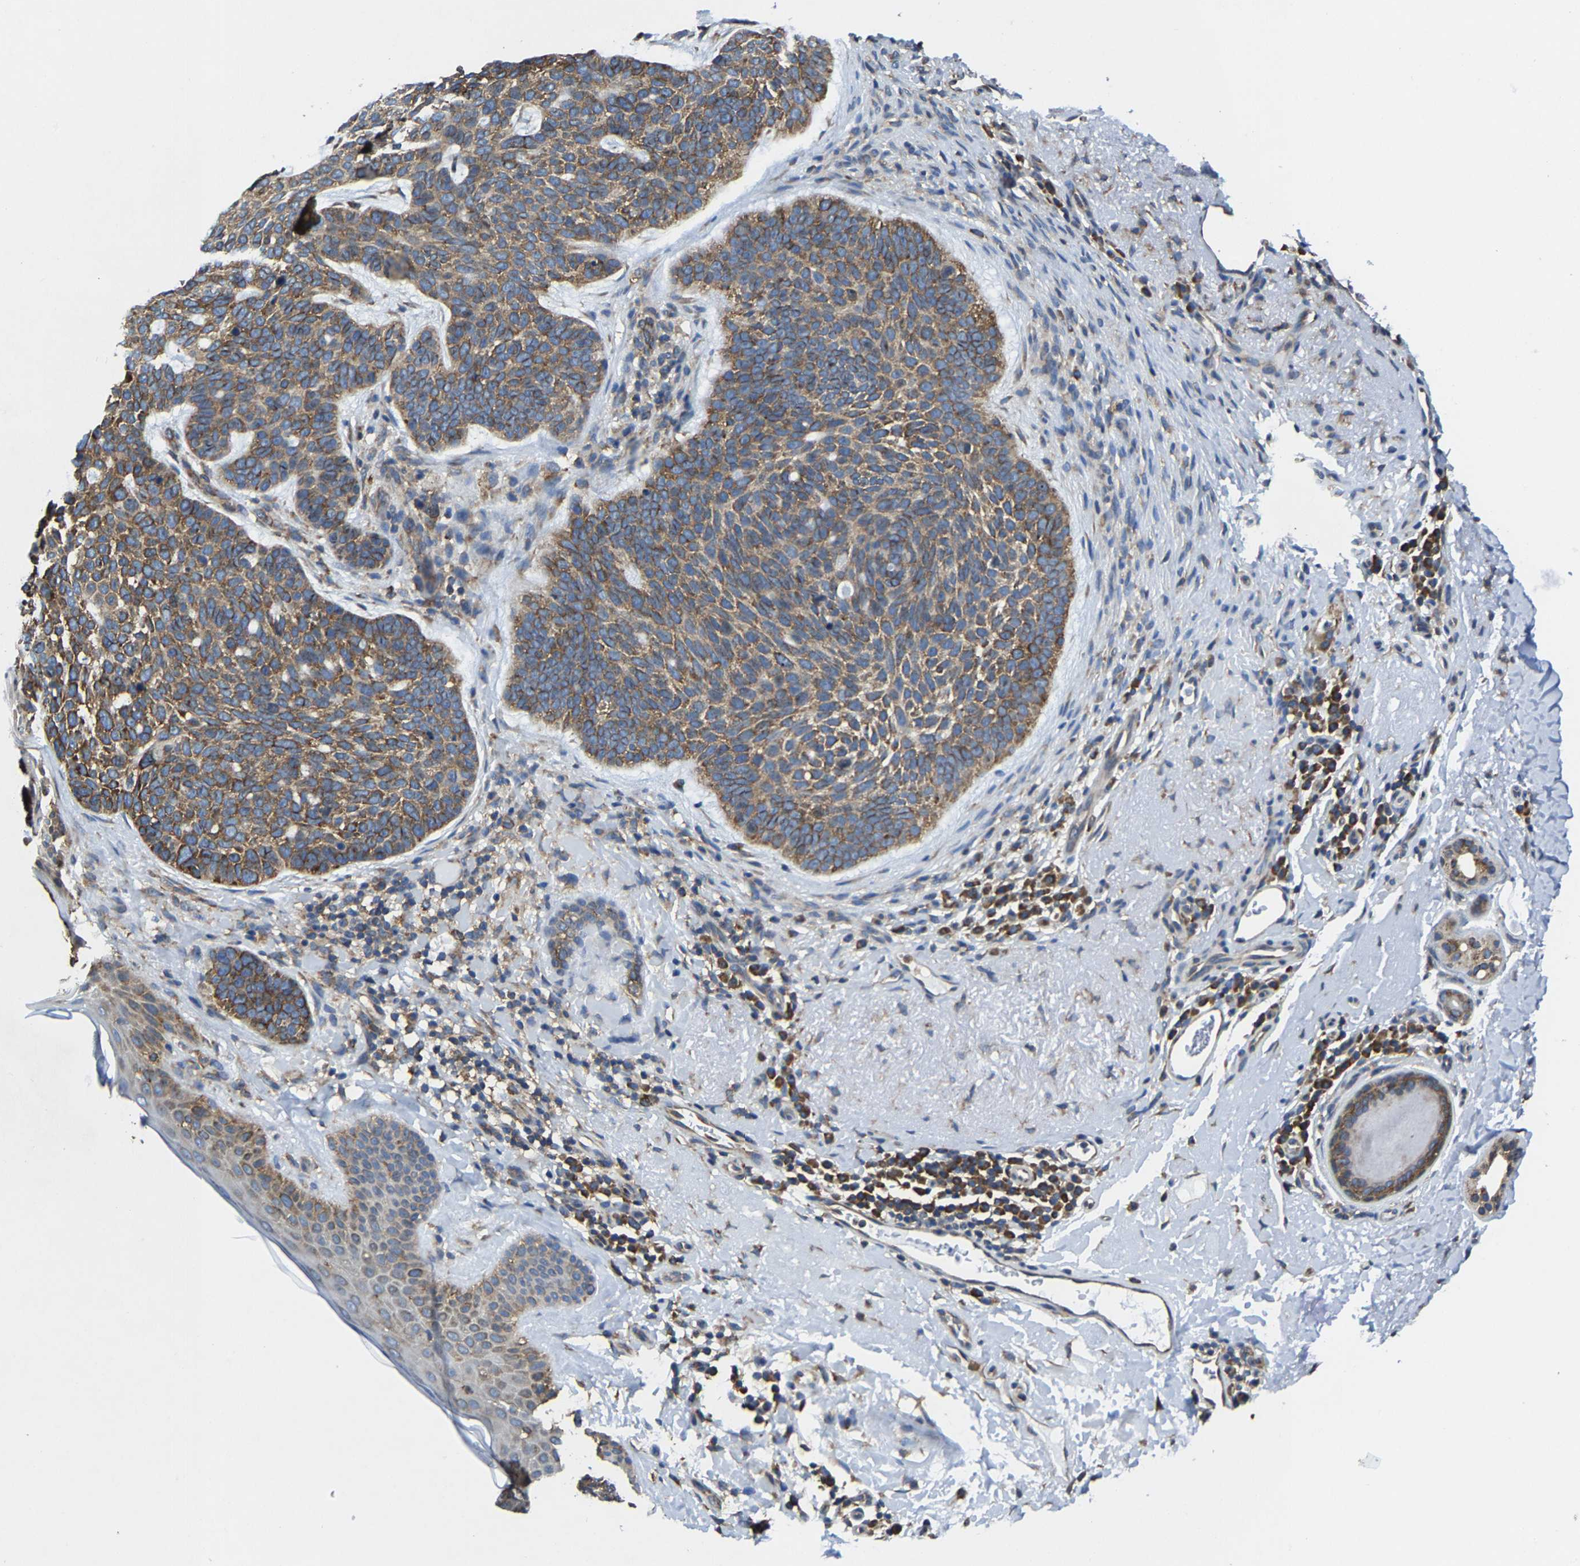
{"staining": {"intensity": "moderate", "quantity": ">75%", "location": "cytoplasmic/membranous"}, "tissue": "skin cancer", "cell_type": "Tumor cells", "image_type": "cancer", "snomed": [{"axis": "morphology", "description": "Basal cell carcinoma"}, {"axis": "topography", "description": "Skin"}, {"axis": "topography", "description": "Skin of head"}], "caption": "IHC photomicrograph of neoplastic tissue: skin cancer stained using immunohistochemistry demonstrates medium levels of moderate protein expression localized specifically in the cytoplasmic/membranous of tumor cells, appearing as a cytoplasmic/membranous brown color.", "gene": "G3BP2", "patient": {"sex": "female", "age": 85}}